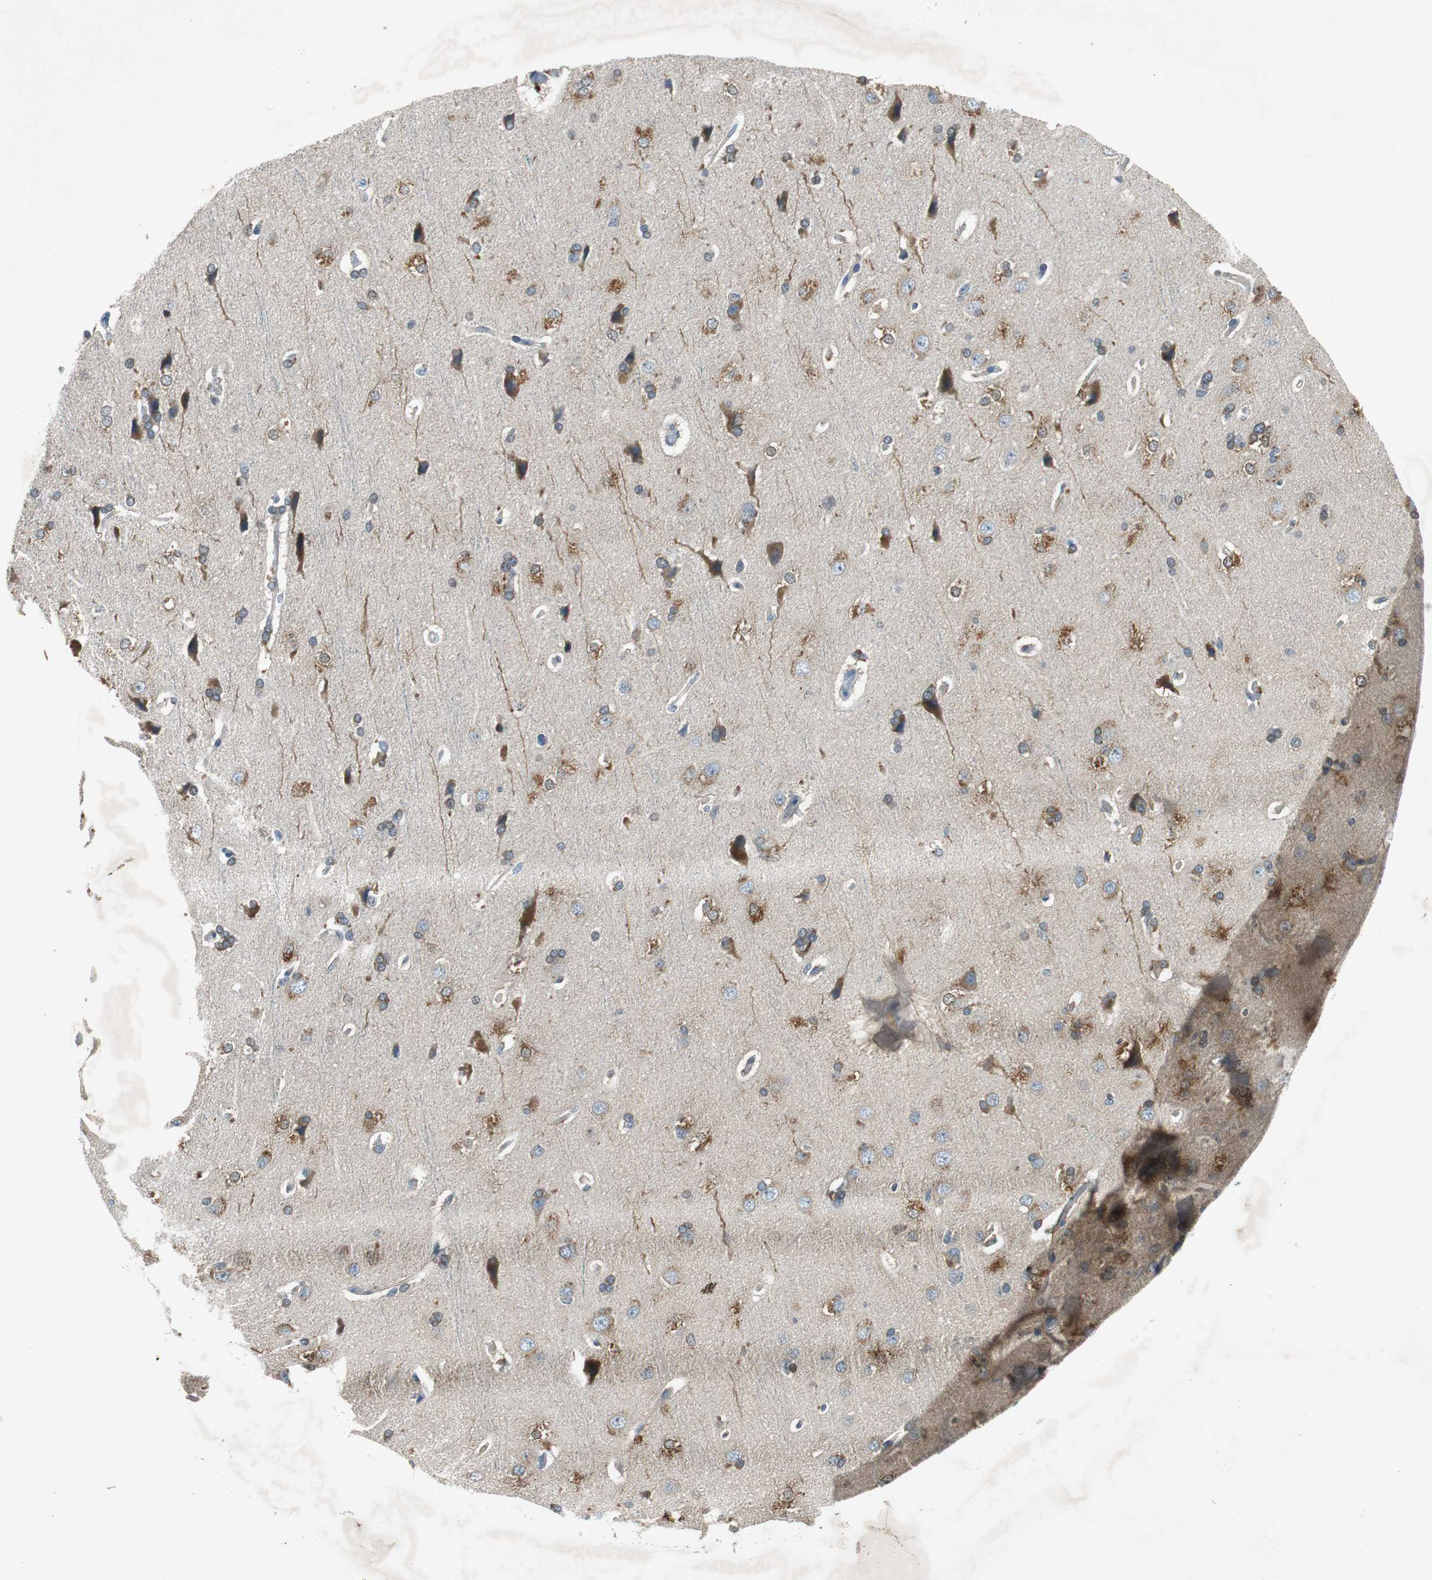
{"staining": {"intensity": "weak", "quantity": "<25%", "location": "cytoplasmic/membranous"}, "tissue": "cerebral cortex", "cell_type": "Endothelial cells", "image_type": "normal", "snomed": [{"axis": "morphology", "description": "Normal tissue, NOS"}, {"axis": "topography", "description": "Cerebral cortex"}], "caption": "The image shows no staining of endothelial cells in benign cerebral cortex.", "gene": "GLCCI1", "patient": {"sex": "male", "age": 62}}